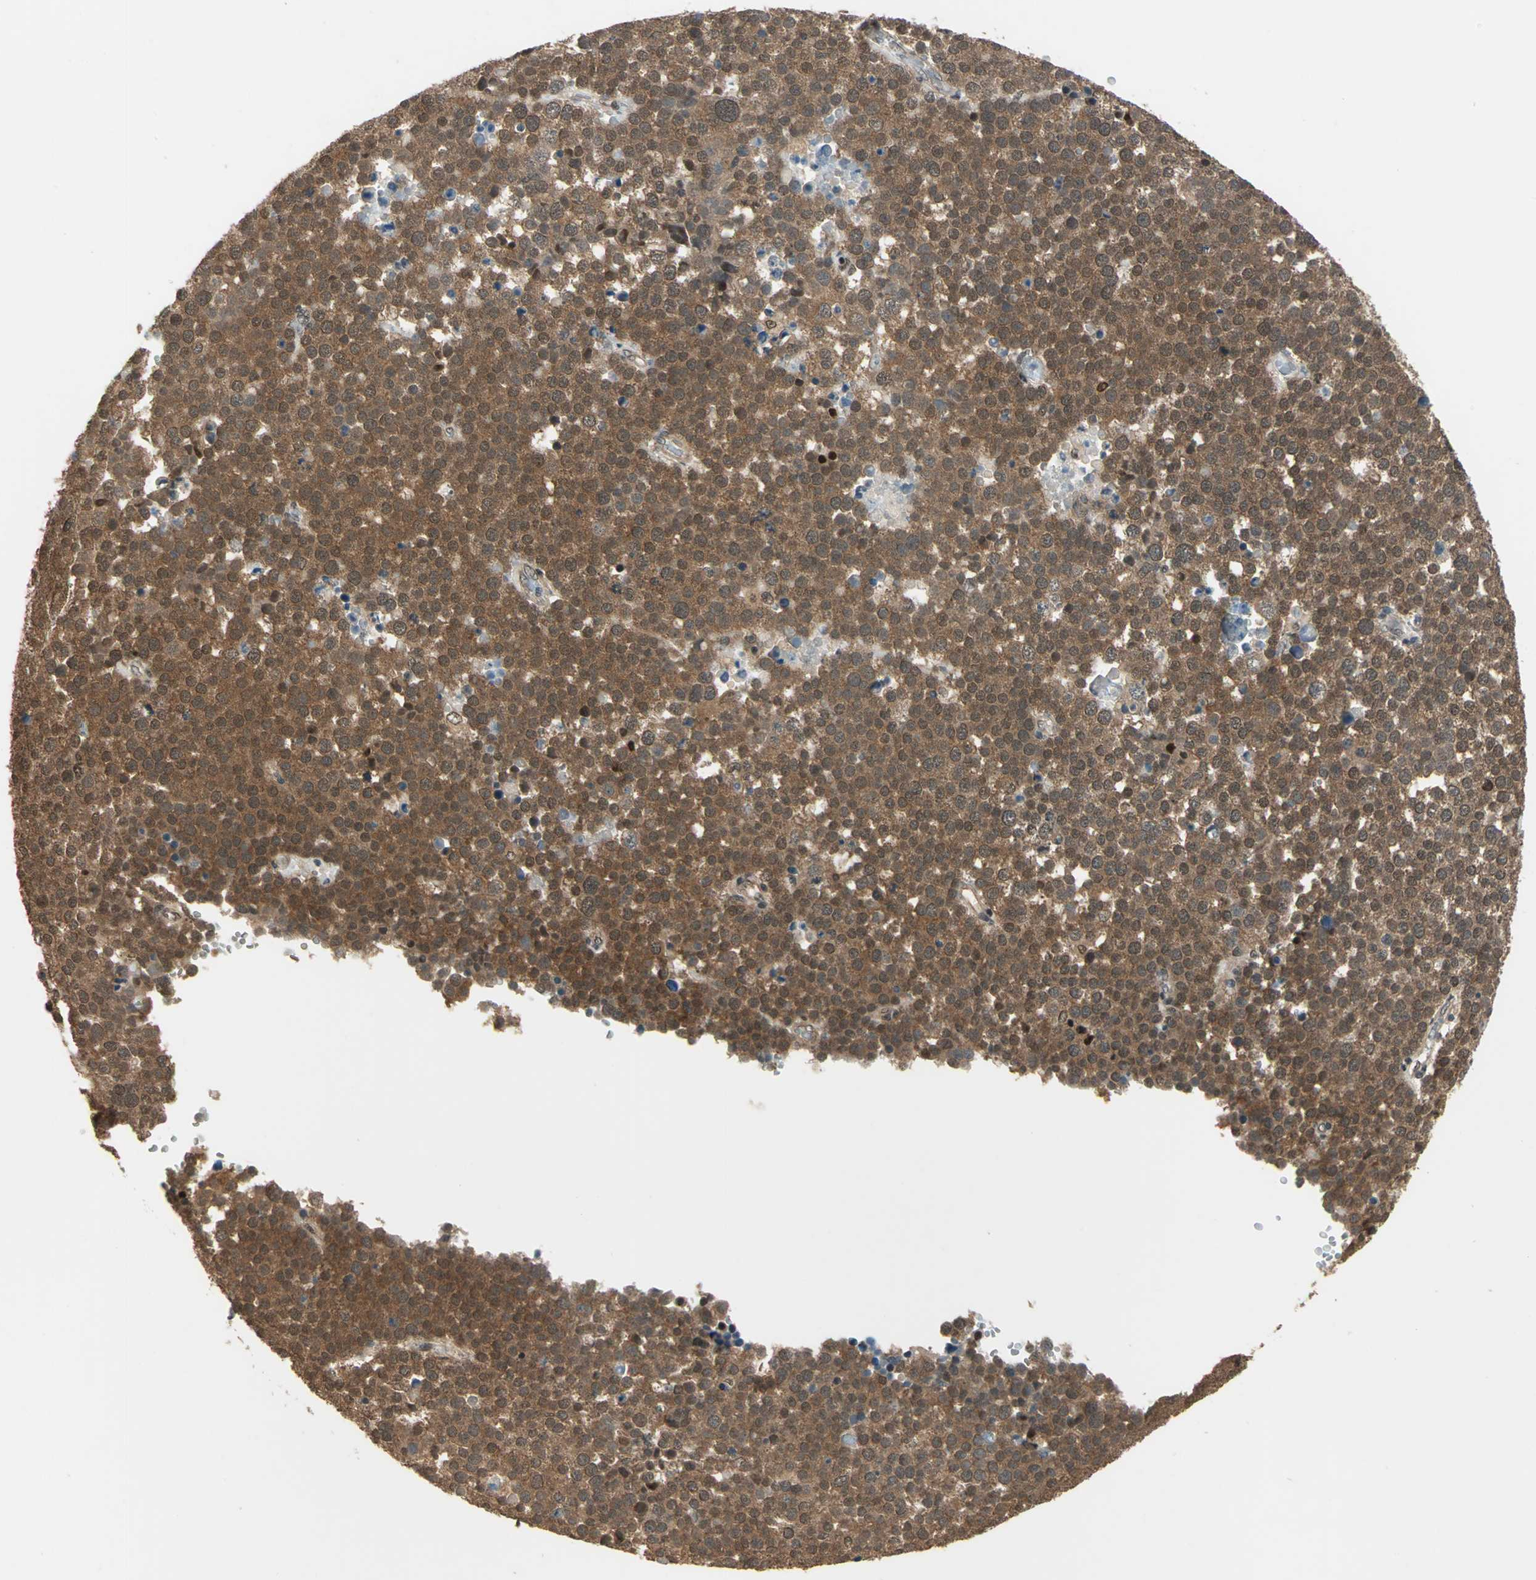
{"staining": {"intensity": "moderate", "quantity": ">75%", "location": "cytoplasmic/membranous,nuclear"}, "tissue": "testis cancer", "cell_type": "Tumor cells", "image_type": "cancer", "snomed": [{"axis": "morphology", "description": "Seminoma, NOS"}, {"axis": "topography", "description": "Testis"}], "caption": "Protein expression analysis of seminoma (testis) reveals moderate cytoplasmic/membranous and nuclear positivity in about >75% of tumor cells.", "gene": "PSMC3", "patient": {"sex": "male", "age": 71}}